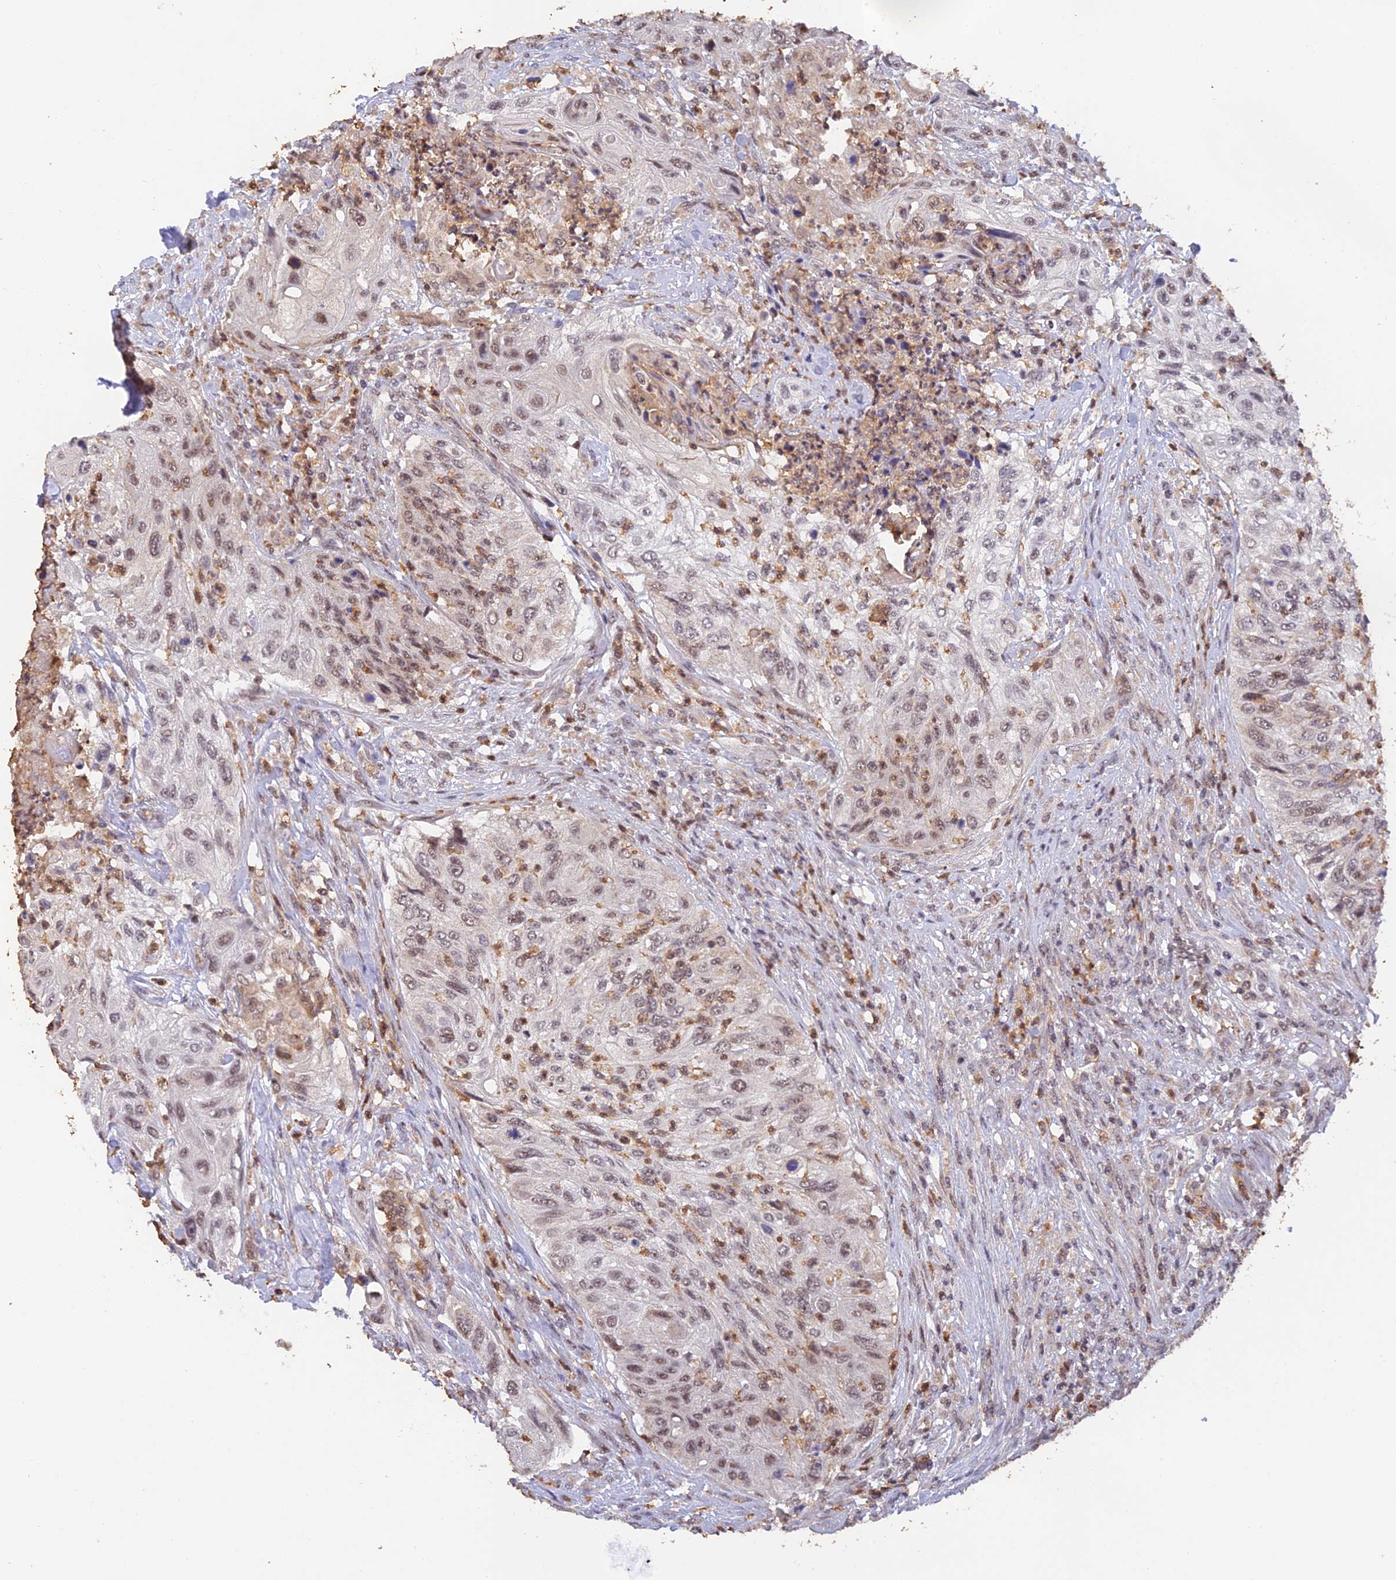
{"staining": {"intensity": "weak", "quantity": "25%-75%", "location": "nuclear"}, "tissue": "urothelial cancer", "cell_type": "Tumor cells", "image_type": "cancer", "snomed": [{"axis": "morphology", "description": "Urothelial carcinoma, High grade"}, {"axis": "topography", "description": "Urinary bladder"}], "caption": "A brown stain labels weak nuclear staining of a protein in urothelial cancer tumor cells.", "gene": "PEX16", "patient": {"sex": "female", "age": 60}}